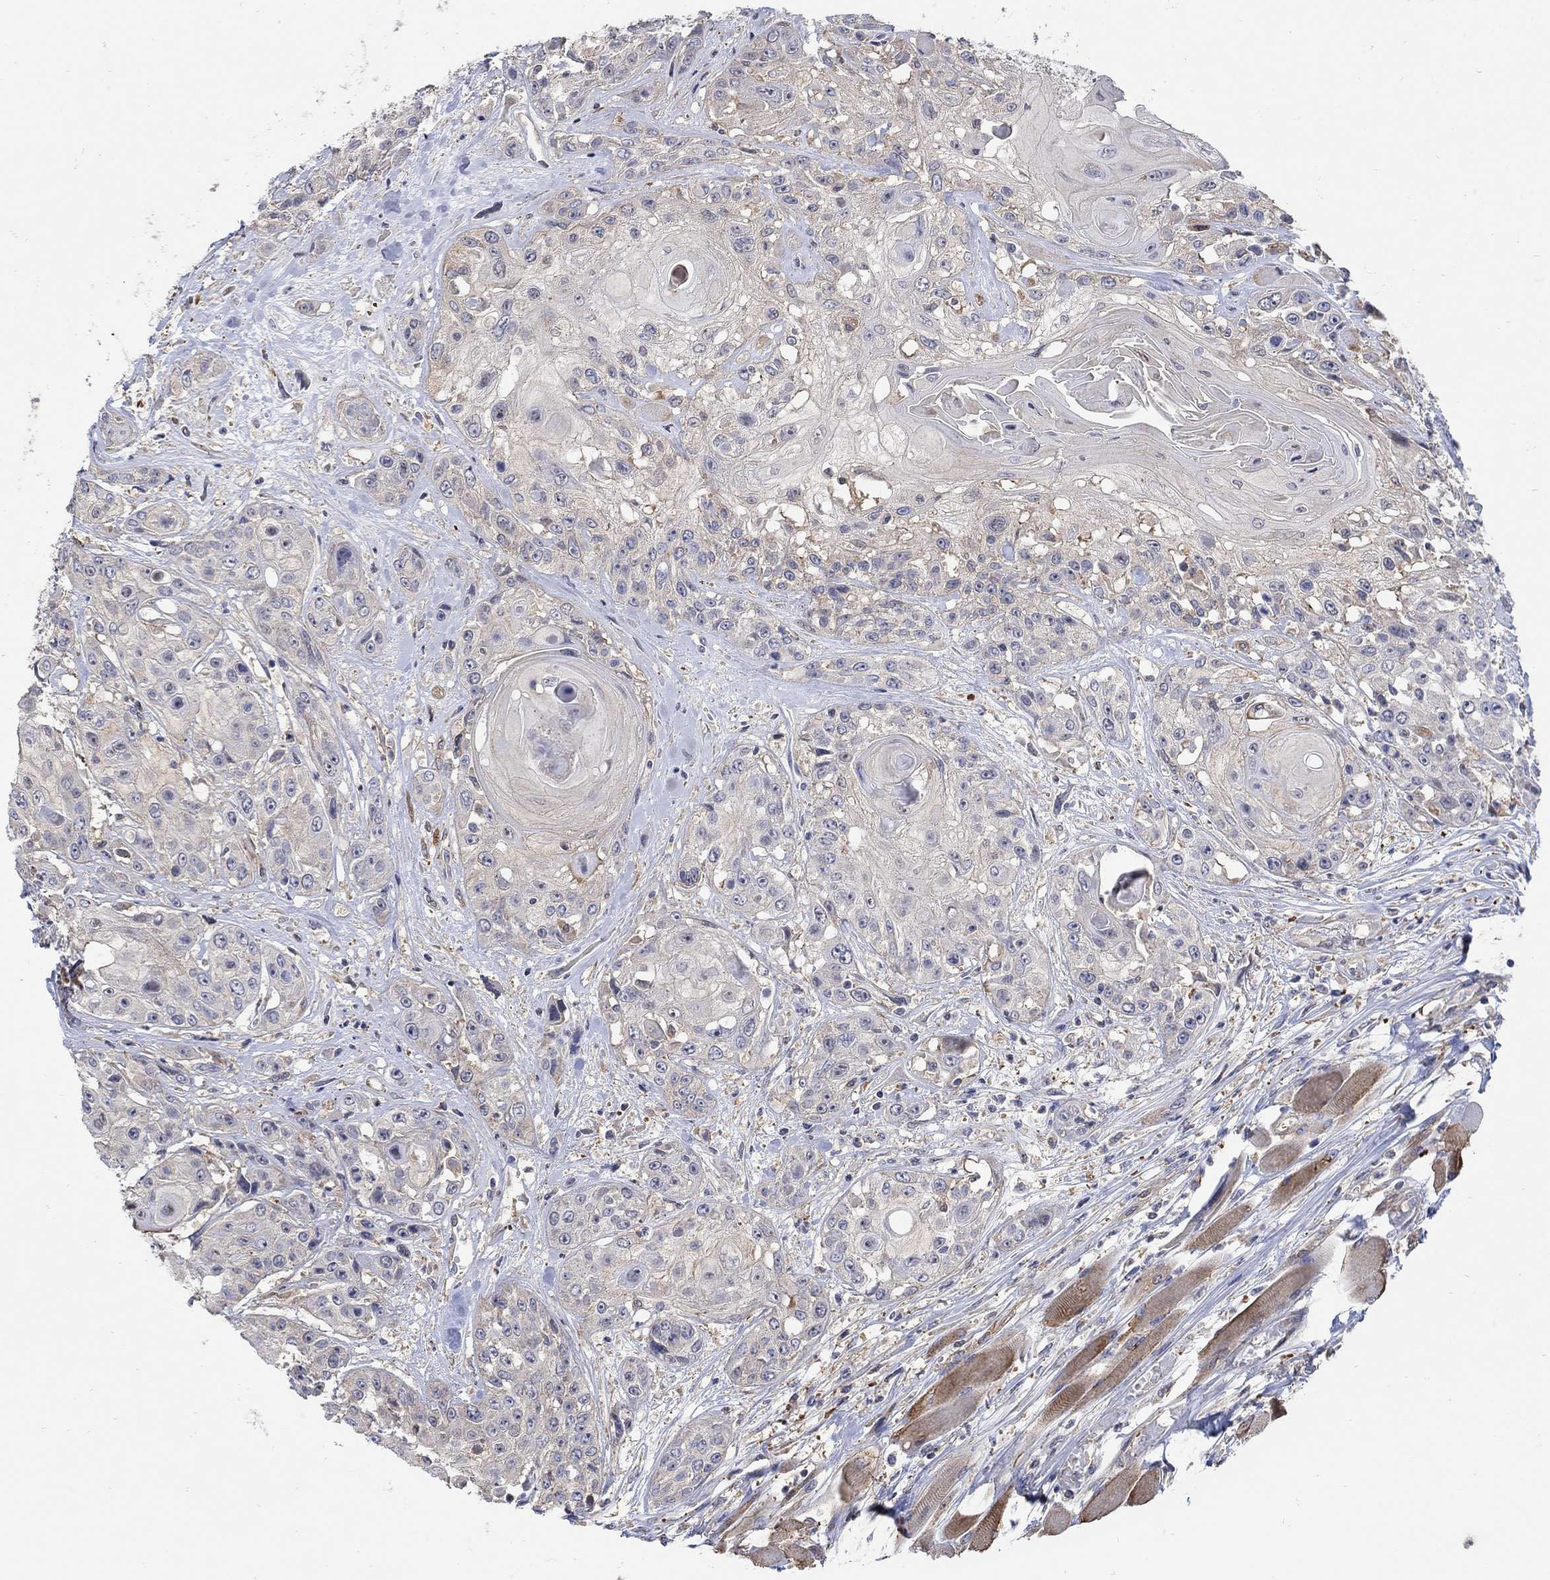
{"staining": {"intensity": "negative", "quantity": "none", "location": "none"}, "tissue": "head and neck cancer", "cell_type": "Tumor cells", "image_type": "cancer", "snomed": [{"axis": "morphology", "description": "Squamous cell carcinoma, NOS"}, {"axis": "topography", "description": "Head-Neck"}], "caption": "IHC of head and neck cancer demonstrates no positivity in tumor cells.", "gene": "TEKT3", "patient": {"sex": "female", "age": 59}}